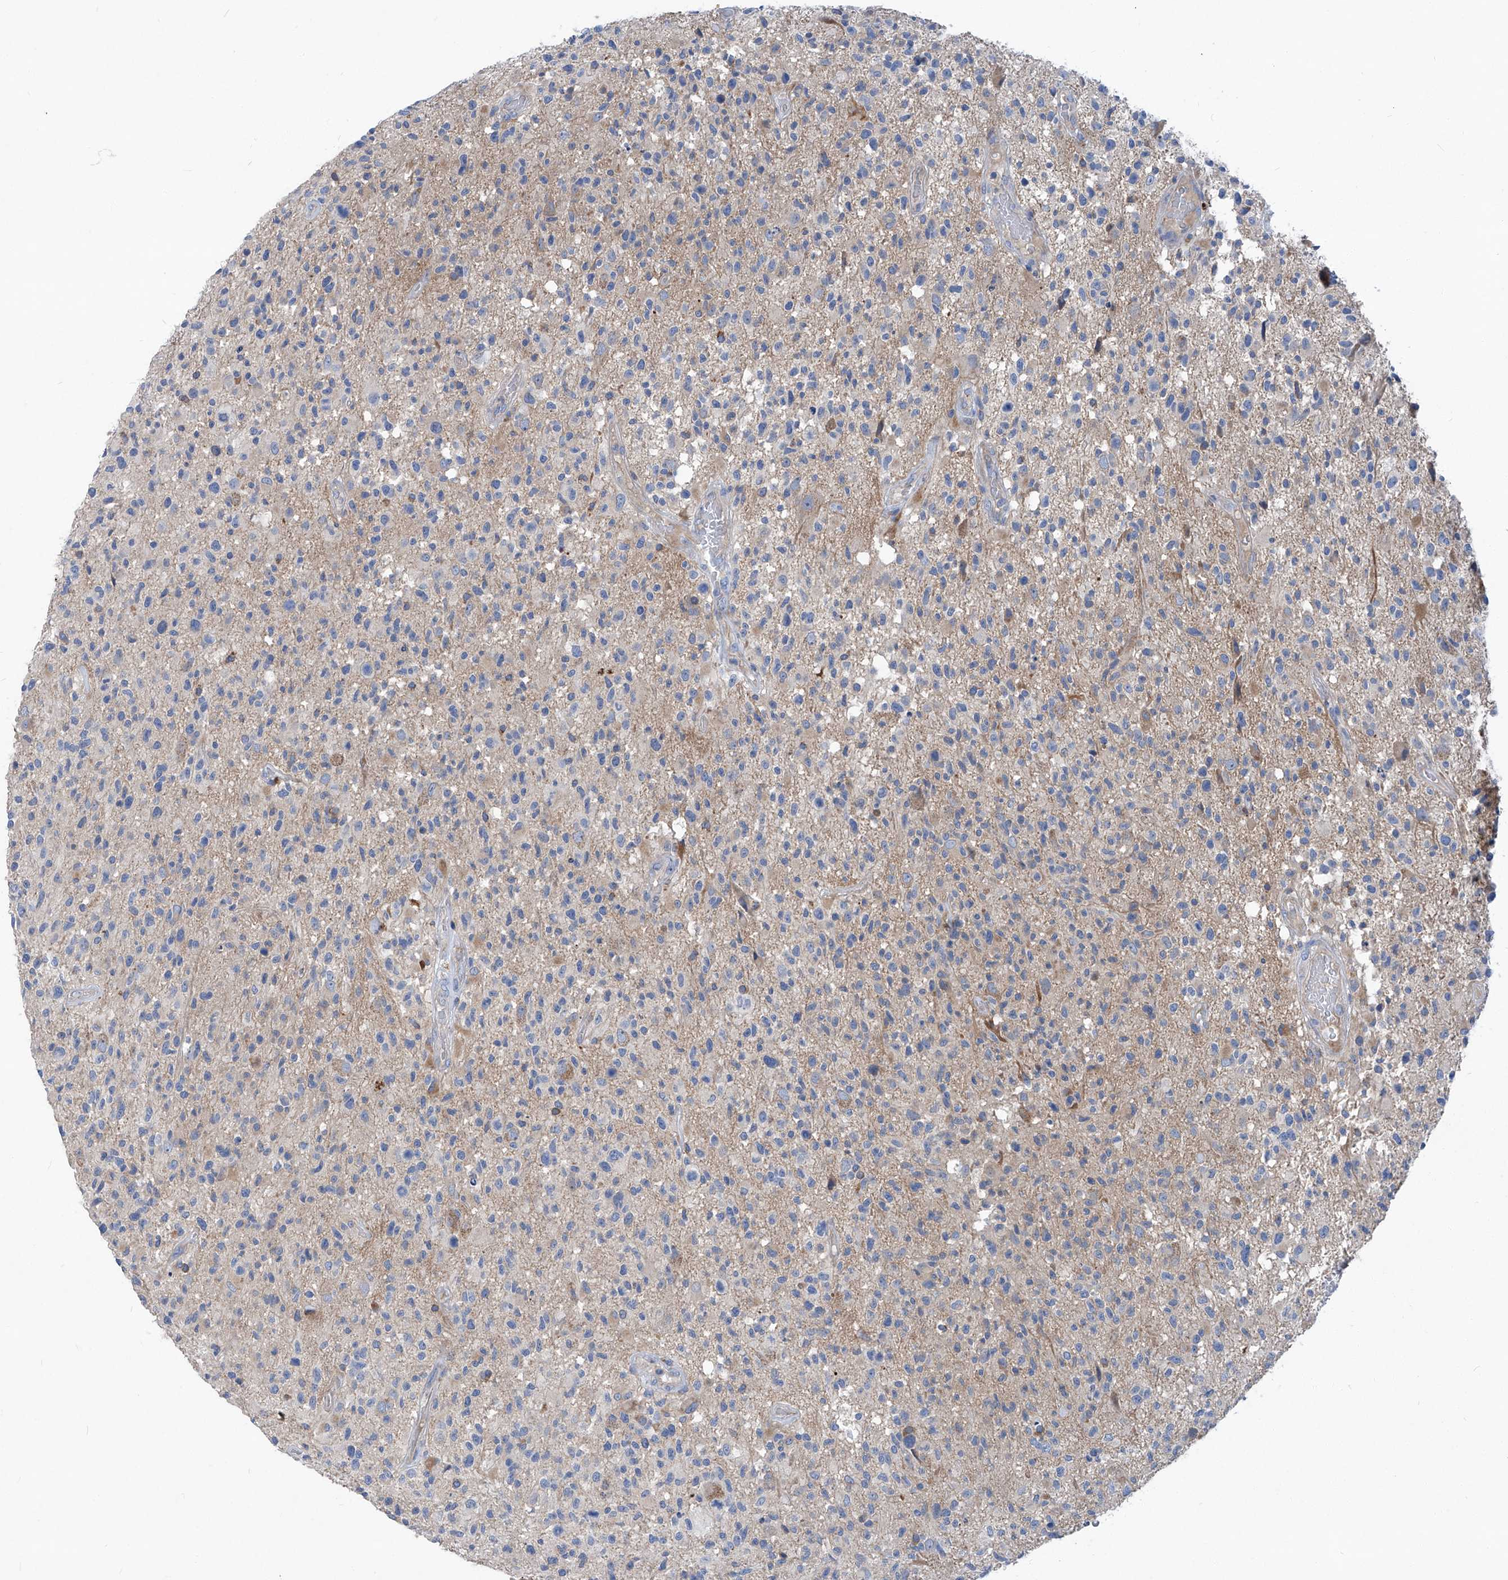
{"staining": {"intensity": "negative", "quantity": "none", "location": "none"}, "tissue": "glioma", "cell_type": "Tumor cells", "image_type": "cancer", "snomed": [{"axis": "morphology", "description": "Glioma, malignant, High grade"}, {"axis": "morphology", "description": "Glioblastoma, NOS"}, {"axis": "topography", "description": "Brain"}], "caption": "An image of human malignant glioma (high-grade) is negative for staining in tumor cells.", "gene": "EPHA8", "patient": {"sex": "male", "age": 60}}